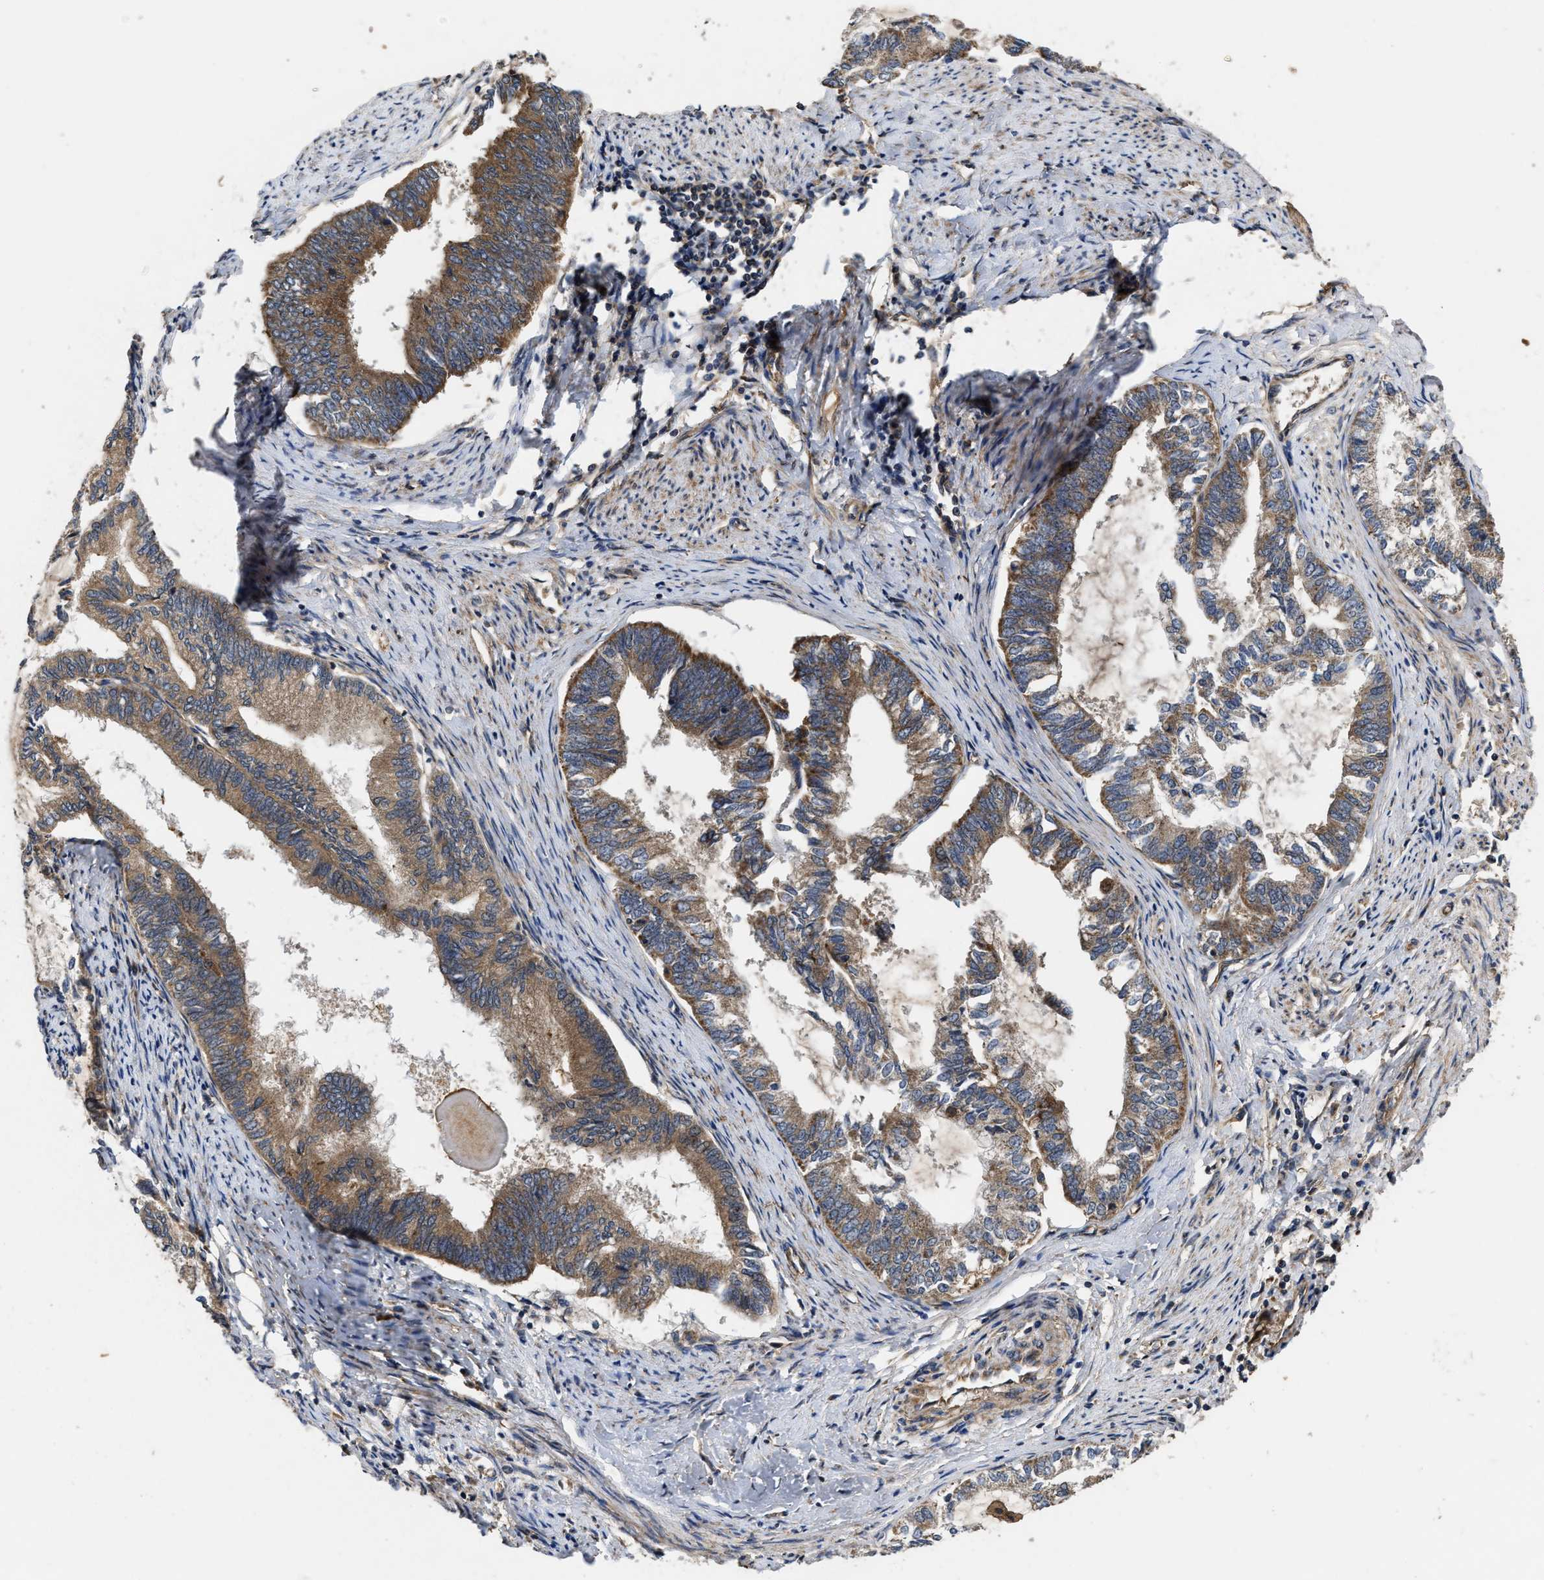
{"staining": {"intensity": "moderate", "quantity": ">75%", "location": "cytoplasmic/membranous"}, "tissue": "endometrial cancer", "cell_type": "Tumor cells", "image_type": "cancer", "snomed": [{"axis": "morphology", "description": "Adenocarcinoma, NOS"}, {"axis": "topography", "description": "Endometrium"}], "caption": "This is an image of immunohistochemistry staining of endometrial cancer (adenocarcinoma), which shows moderate expression in the cytoplasmic/membranous of tumor cells.", "gene": "EFNA4", "patient": {"sex": "female", "age": 86}}